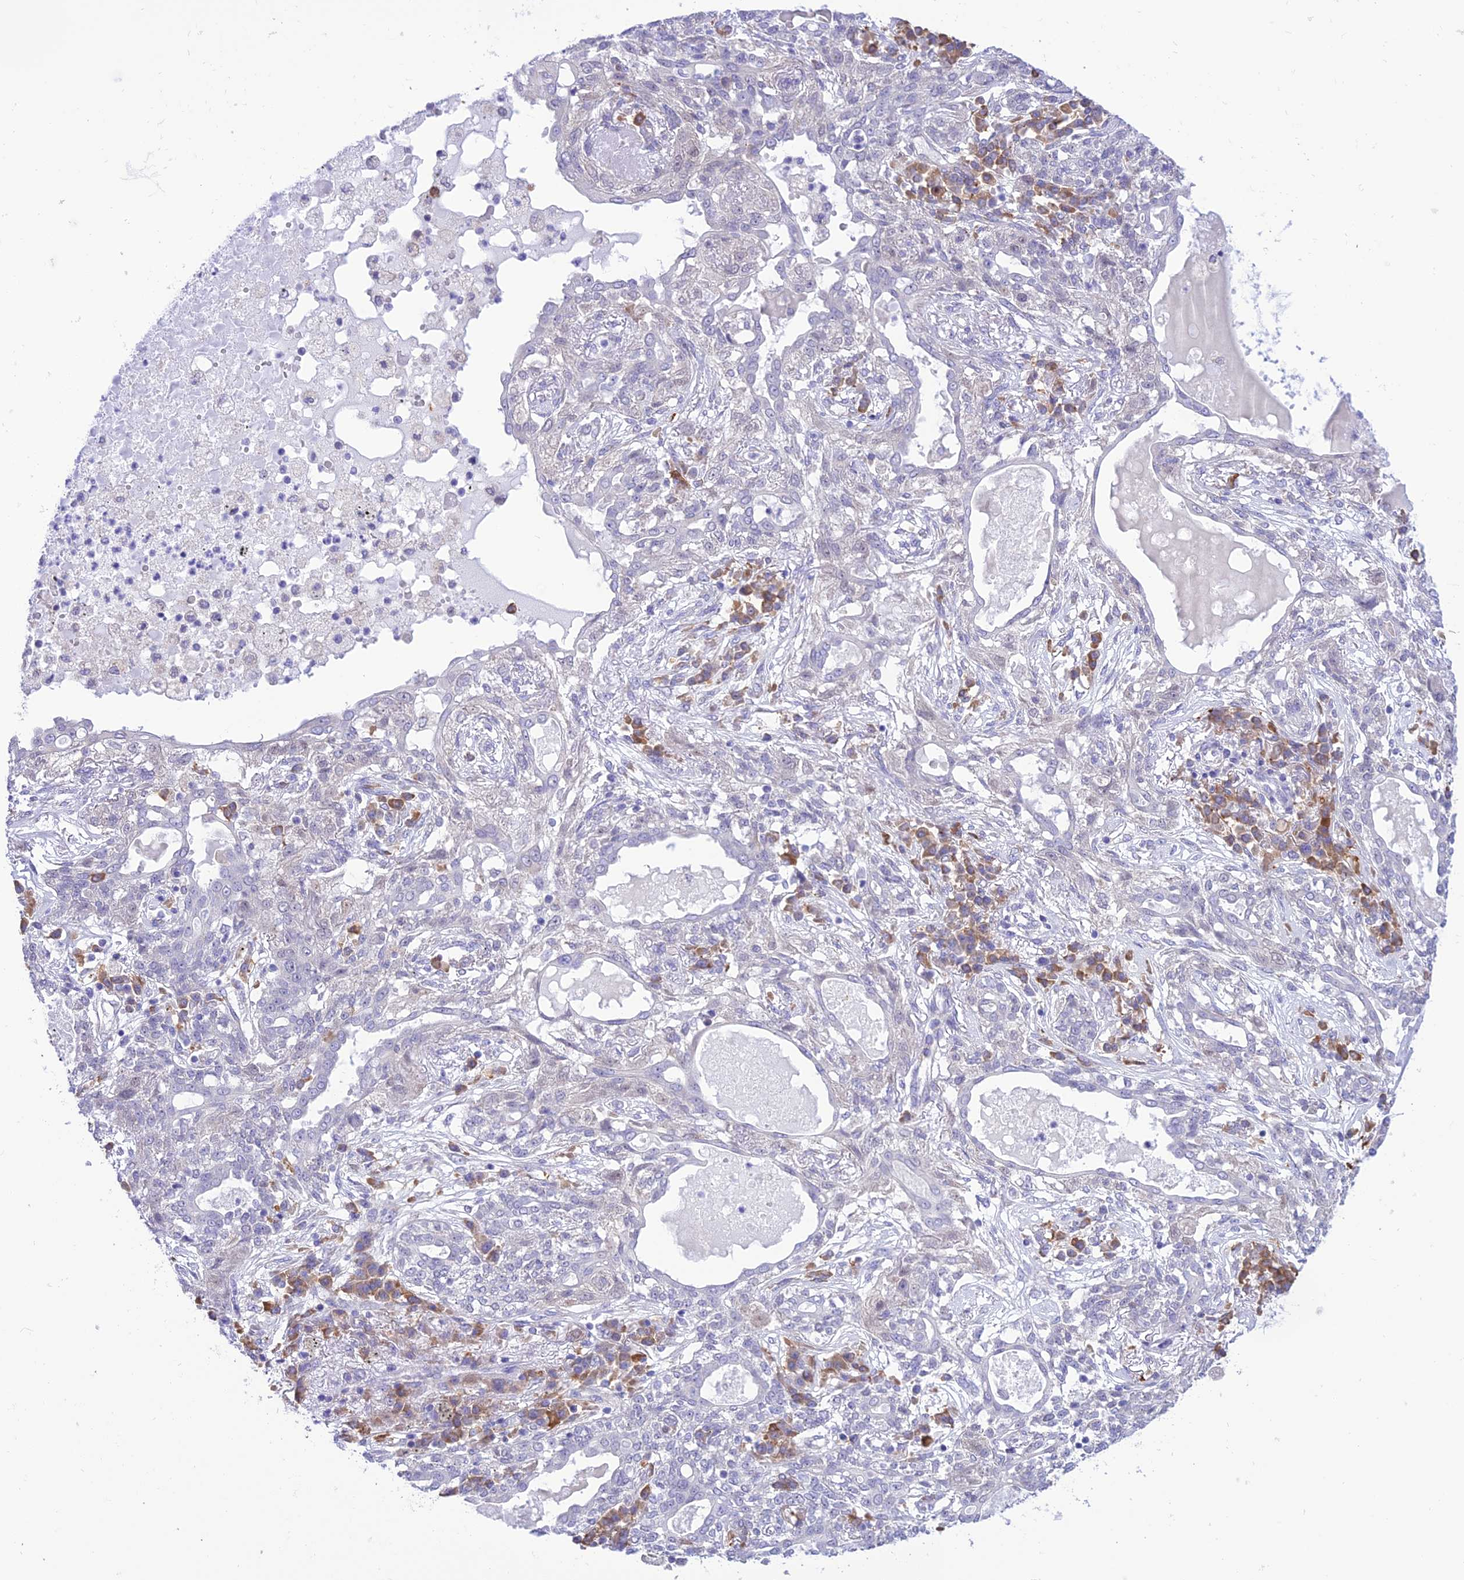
{"staining": {"intensity": "negative", "quantity": "none", "location": "none"}, "tissue": "lung cancer", "cell_type": "Tumor cells", "image_type": "cancer", "snomed": [{"axis": "morphology", "description": "Squamous cell carcinoma, NOS"}, {"axis": "topography", "description": "Lung"}], "caption": "The histopathology image exhibits no significant staining in tumor cells of lung squamous cell carcinoma.", "gene": "RNF126", "patient": {"sex": "female", "age": 70}}